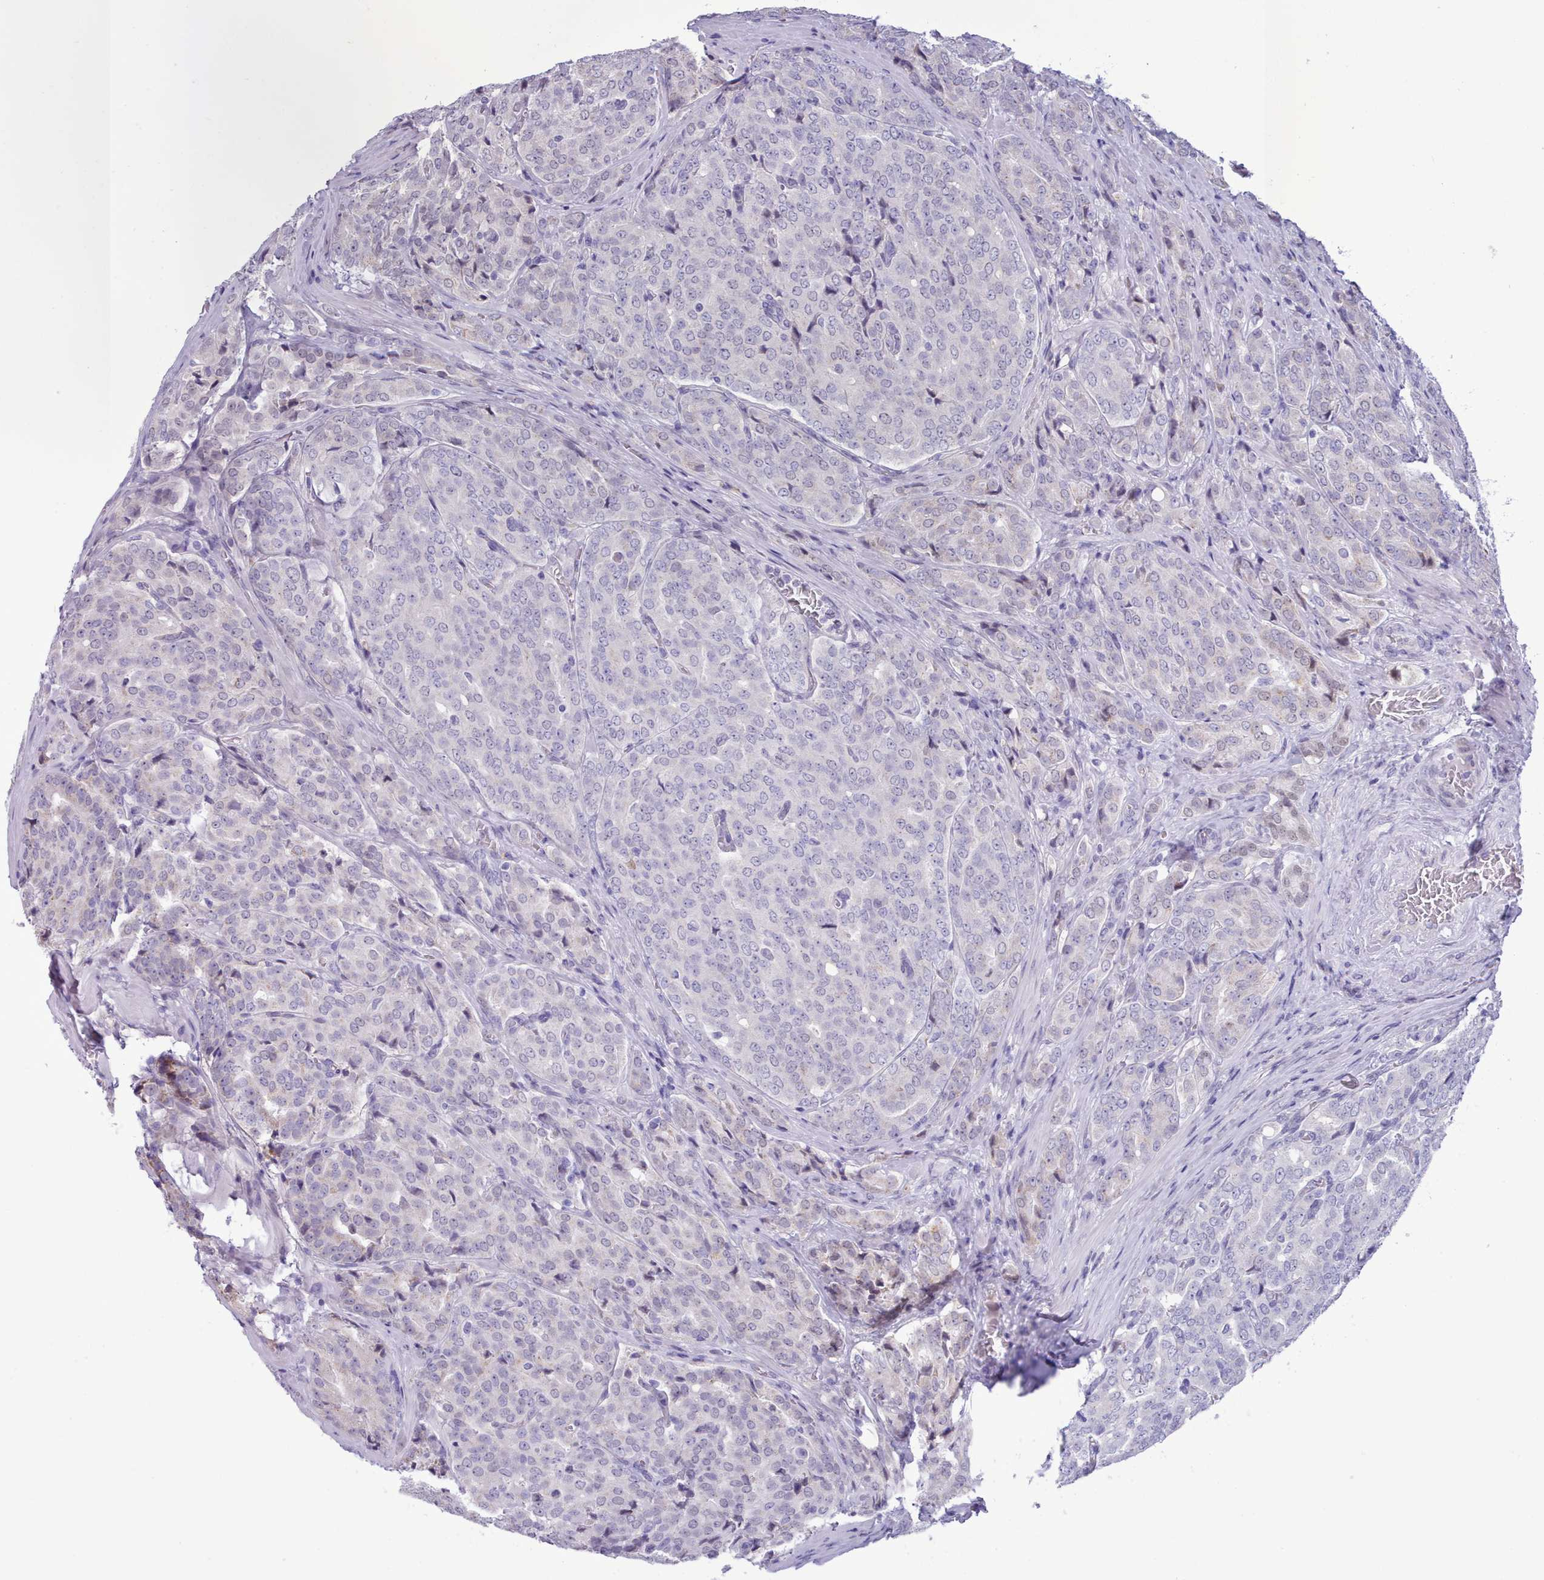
{"staining": {"intensity": "negative", "quantity": "none", "location": "none"}, "tissue": "prostate cancer", "cell_type": "Tumor cells", "image_type": "cancer", "snomed": [{"axis": "morphology", "description": "Adenocarcinoma, High grade"}, {"axis": "topography", "description": "Prostate"}], "caption": "Immunohistochemistry (IHC) micrograph of adenocarcinoma (high-grade) (prostate) stained for a protein (brown), which displays no staining in tumor cells.", "gene": "TMEM253", "patient": {"sex": "male", "age": 68}}